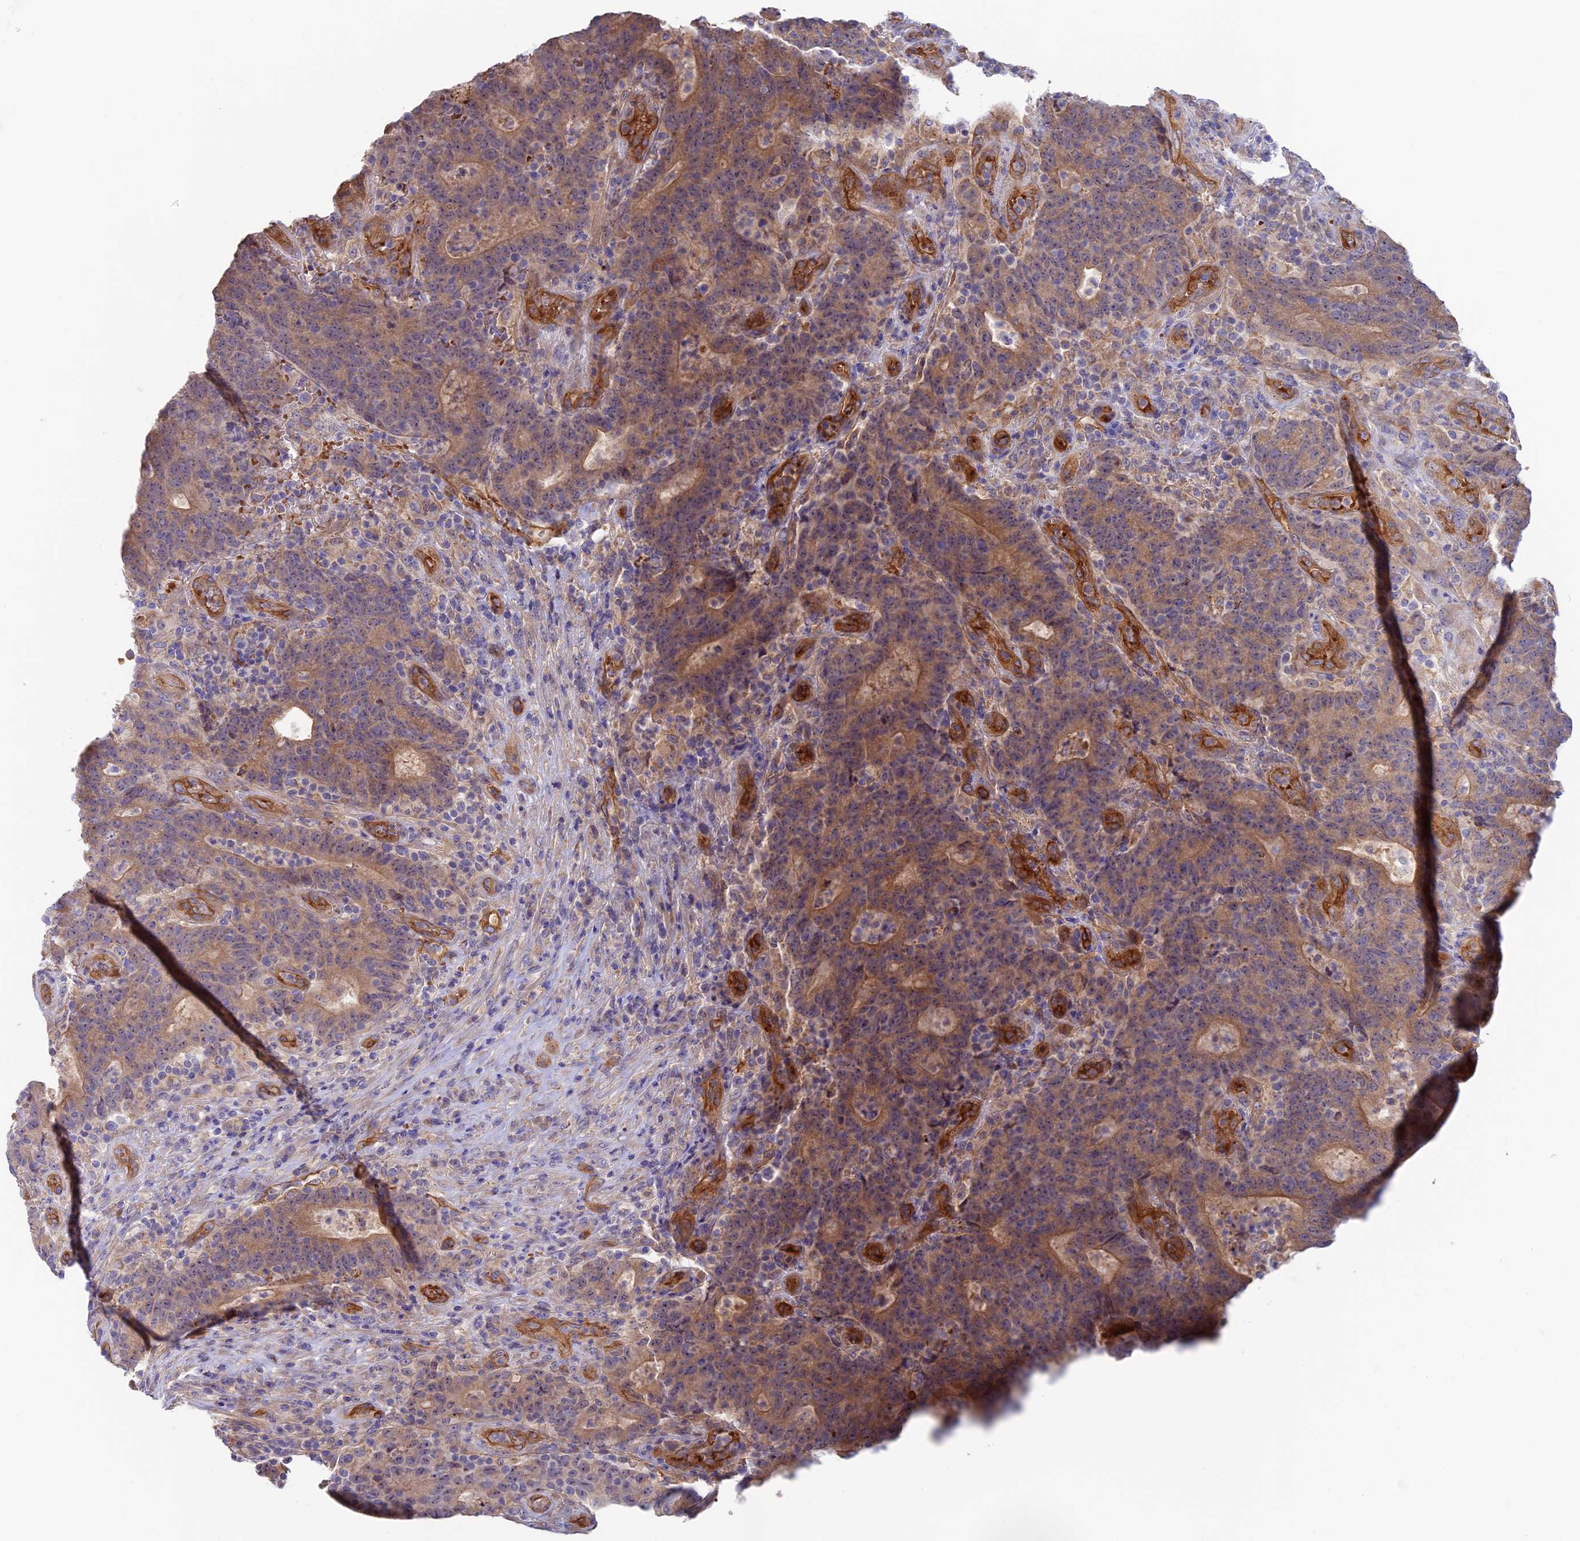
{"staining": {"intensity": "moderate", "quantity": "25%-75%", "location": "cytoplasmic/membranous"}, "tissue": "colorectal cancer", "cell_type": "Tumor cells", "image_type": "cancer", "snomed": [{"axis": "morphology", "description": "Adenocarcinoma, NOS"}, {"axis": "topography", "description": "Colon"}], "caption": "Colorectal cancer (adenocarcinoma) stained with a brown dye shows moderate cytoplasmic/membranous positive staining in about 25%-75% of tumor cells.", "gene": "DUS3L", "patient": {"sex": "female", "age": 75}}